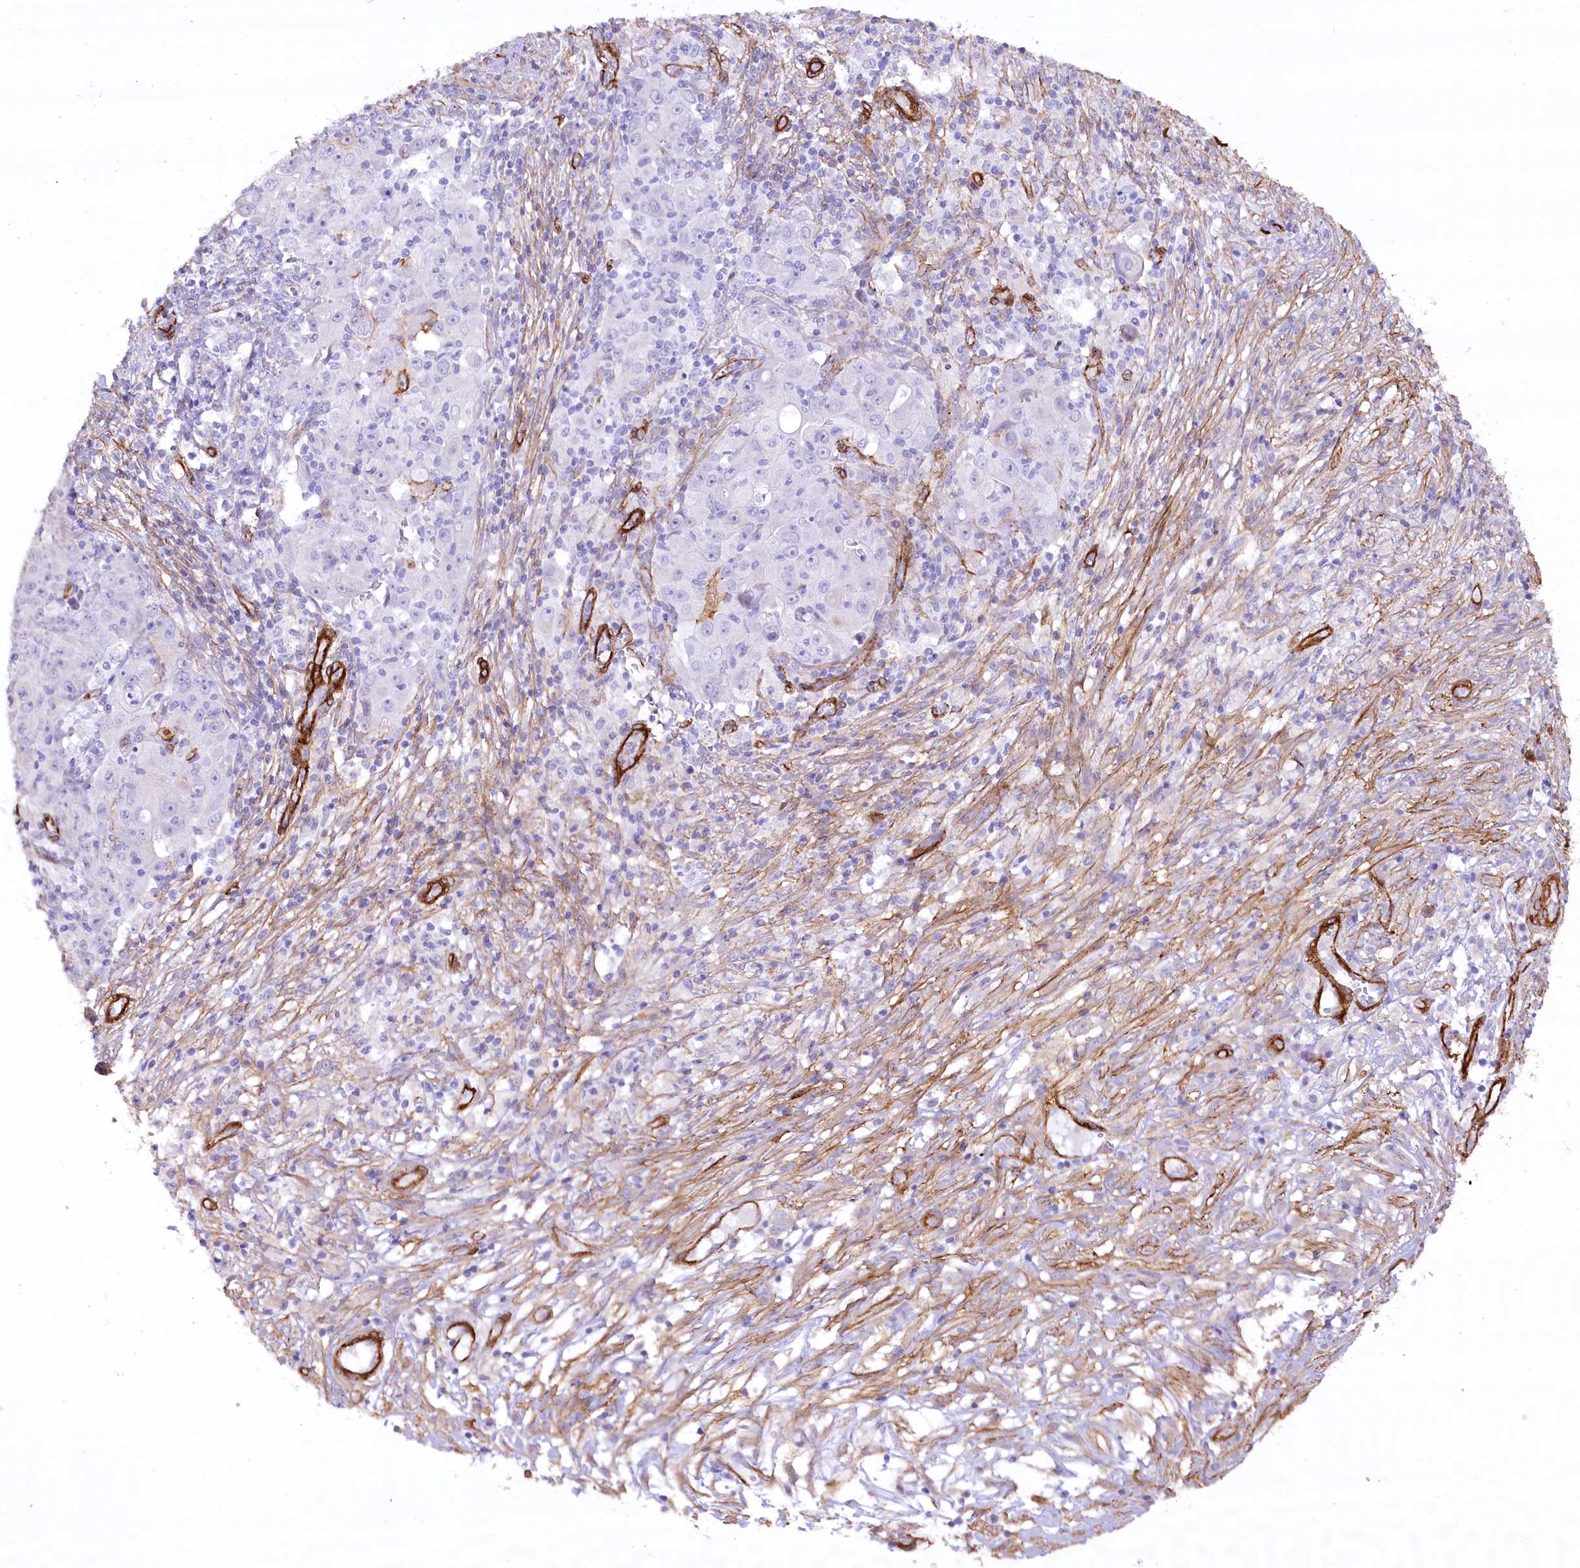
{"staining": {"intensity": "negative", "quantity": "none", "location": "none"}, "tissue": "ovarian cancer", "cell_type": "Tumor cells", "image_type": "cancer", "snomed": [{"axis": "morphology", "description": "Carcinoma, endometroid"}, {"axis": "topography", "description": "Ovary"}], "caption": "Tumor cells show no significant expression in ovarian cancer. The staining was performed using DAB (3,3'-diaminobenzidine) to visualize the protein expression in brown, while the nuclei were stained in blue with hematoxylin (Magnification: 20x).", "gene": "SYNPO2", "patient": {"sex": "female", "age": 42}}